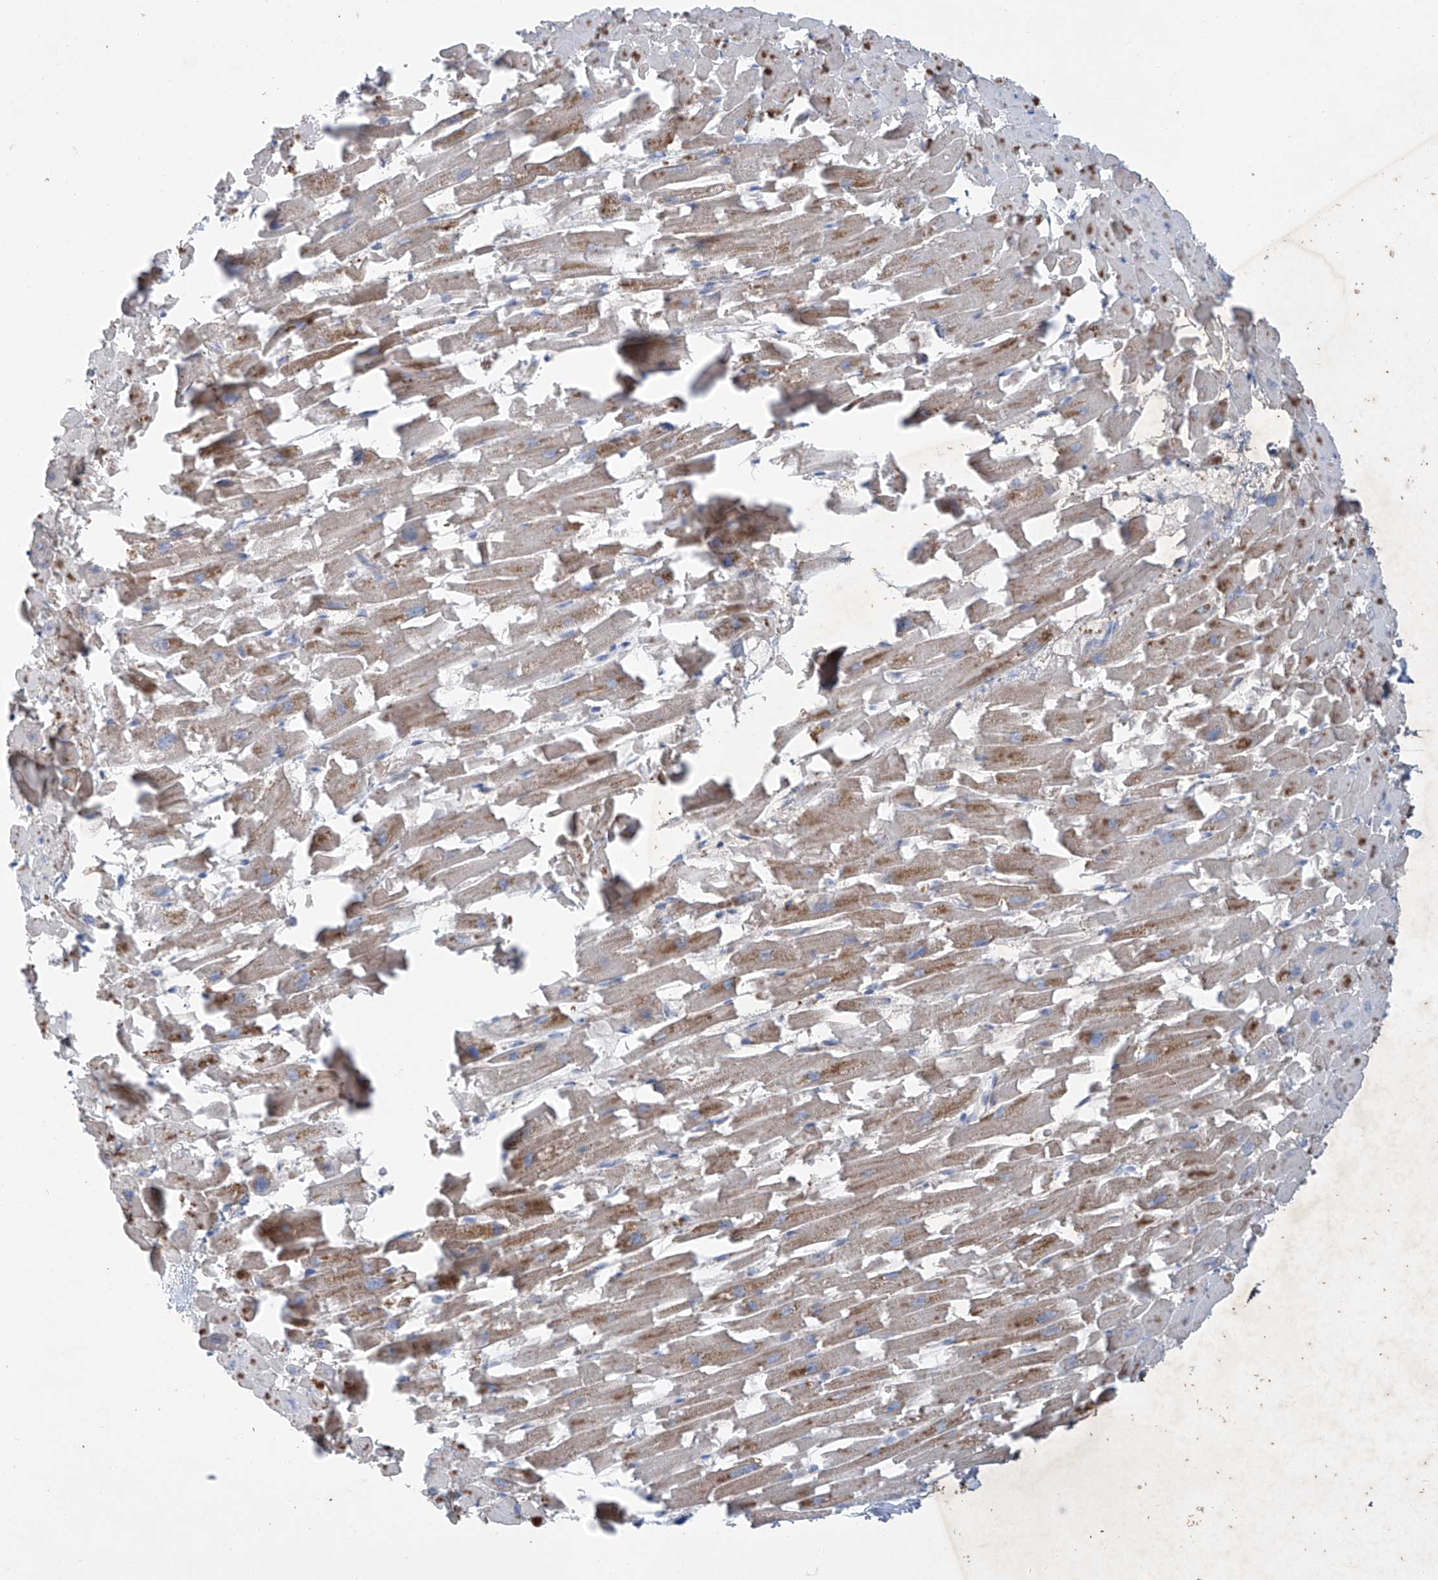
{"staining": {"intensity": "moderate", "quantity": "25%-75%", "location": "cytoplasmic/membranous"}, "tissue": "heart muscle", "cell_type": "Cardiomyocytes", "image_type": "normal", "snomed": [{"axis": "morphology", "description": "Normal tissue, NOS"}, {"axis": "topography", "description": "Heart"}], "caption": "Heart muscle stained with DAB (3,3'-diaminobenzidine) immunohistochemistry (IHC) displays medium levels of moderate cytoplasmic/membranous positivity in about 25%-75% of cardiomyocytes.", "gene": "SIX4", "patient": {"sex": "female", "age": 64}}